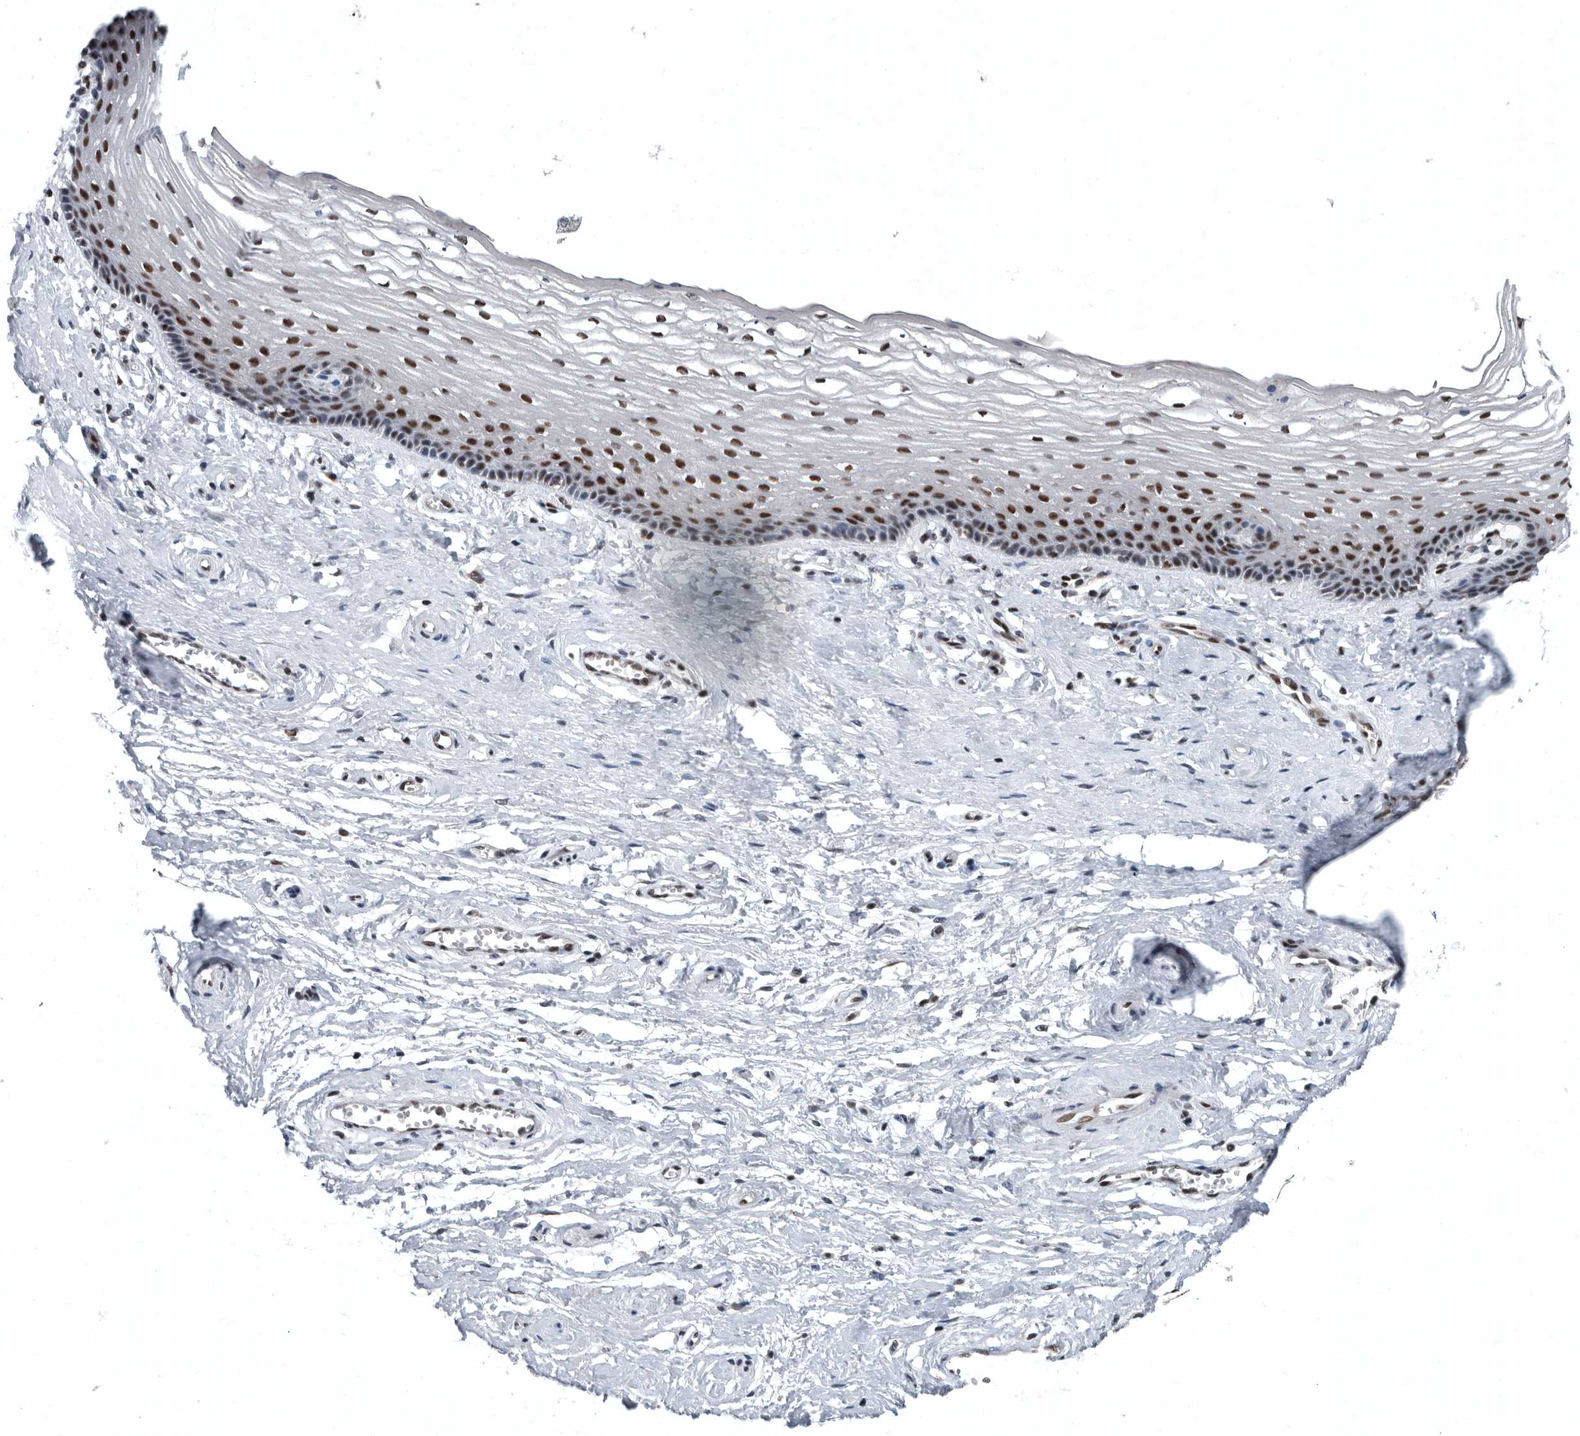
{"staining": {"intensity": "strong", "quantity": ">75%", "location": "nuclear"}, "tissue": "vagina", "cell_type": "Squamous epithelial cells", "image_type": "normal", "snomed": [{"axis": "morphology", "description": "Normal tissue, NOS"}, {"axis": "topography", "description": "Vagina"}], "caption": "A brown stain shows strong nuclear expression of a protein in squamous epithelial cells of benign vagina. Immunohistochemistry stains the protein of interest in brown and the nuclei are stained blue.", "gene": "SENP7", "patient": {"sex": "female", "age": 46}}